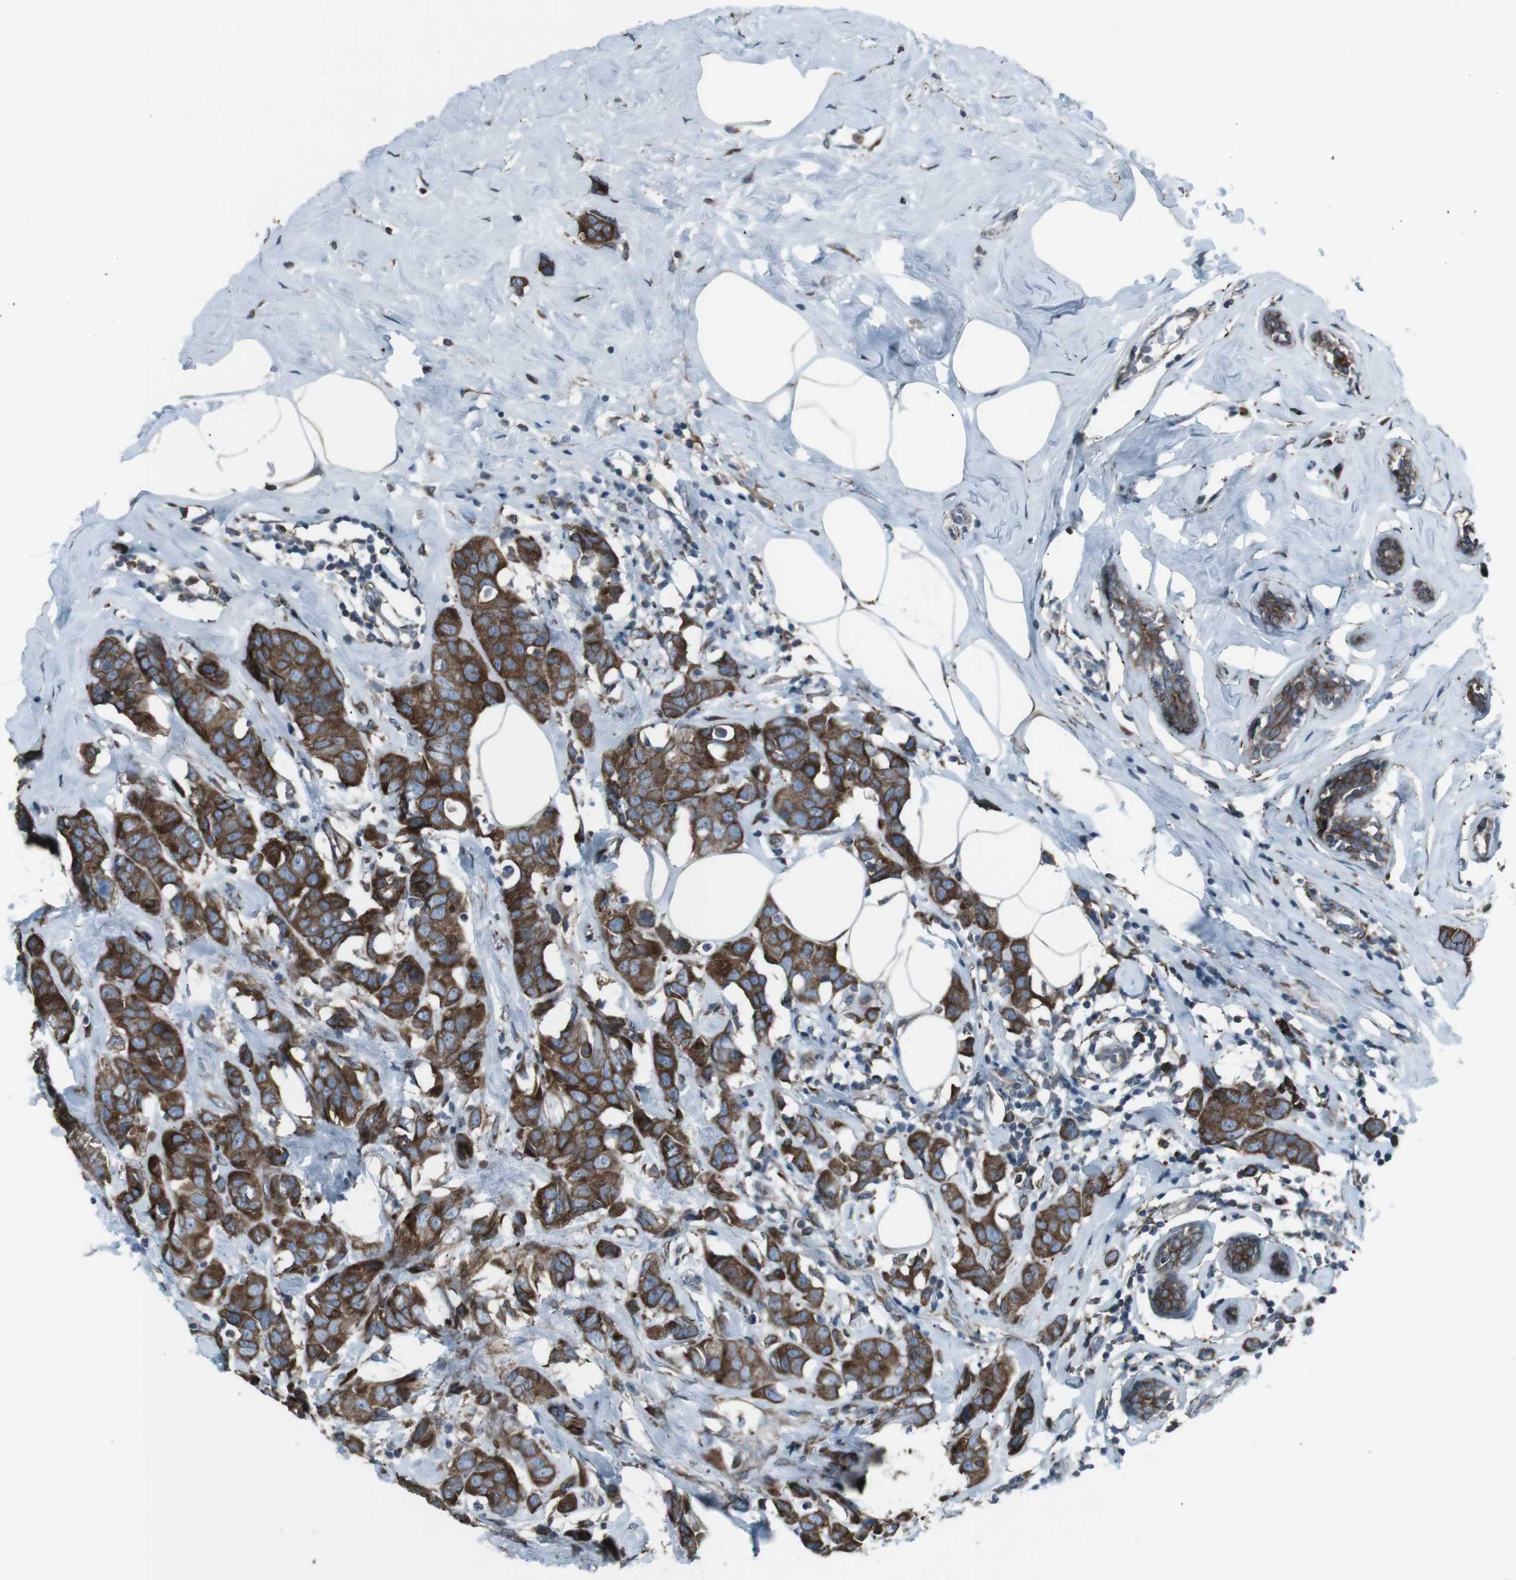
{"staining": {"intensity": "strong", "quantity": ">75%", "location": "cytoplasmic/membranous"}, "tissue": "breast cancer", "cell_type": "Tumor cells", "image_type": "cancer", "snomed": [{"axis": "morphology", "description": "Normal tissue, NOS"}, {"axis": "morphology", "description": "Duct carcinoma"}, {"axis": "topography", "description": "Breast"}], "caption": "A micrograph of human invasive ductal carcinoma (breast) stained for a protein demonstrates strong cytoplasmic/membranous brown staining in tumor cells.", "gene": "LNPK", "patient": {"sex": "female", "age": 50}}